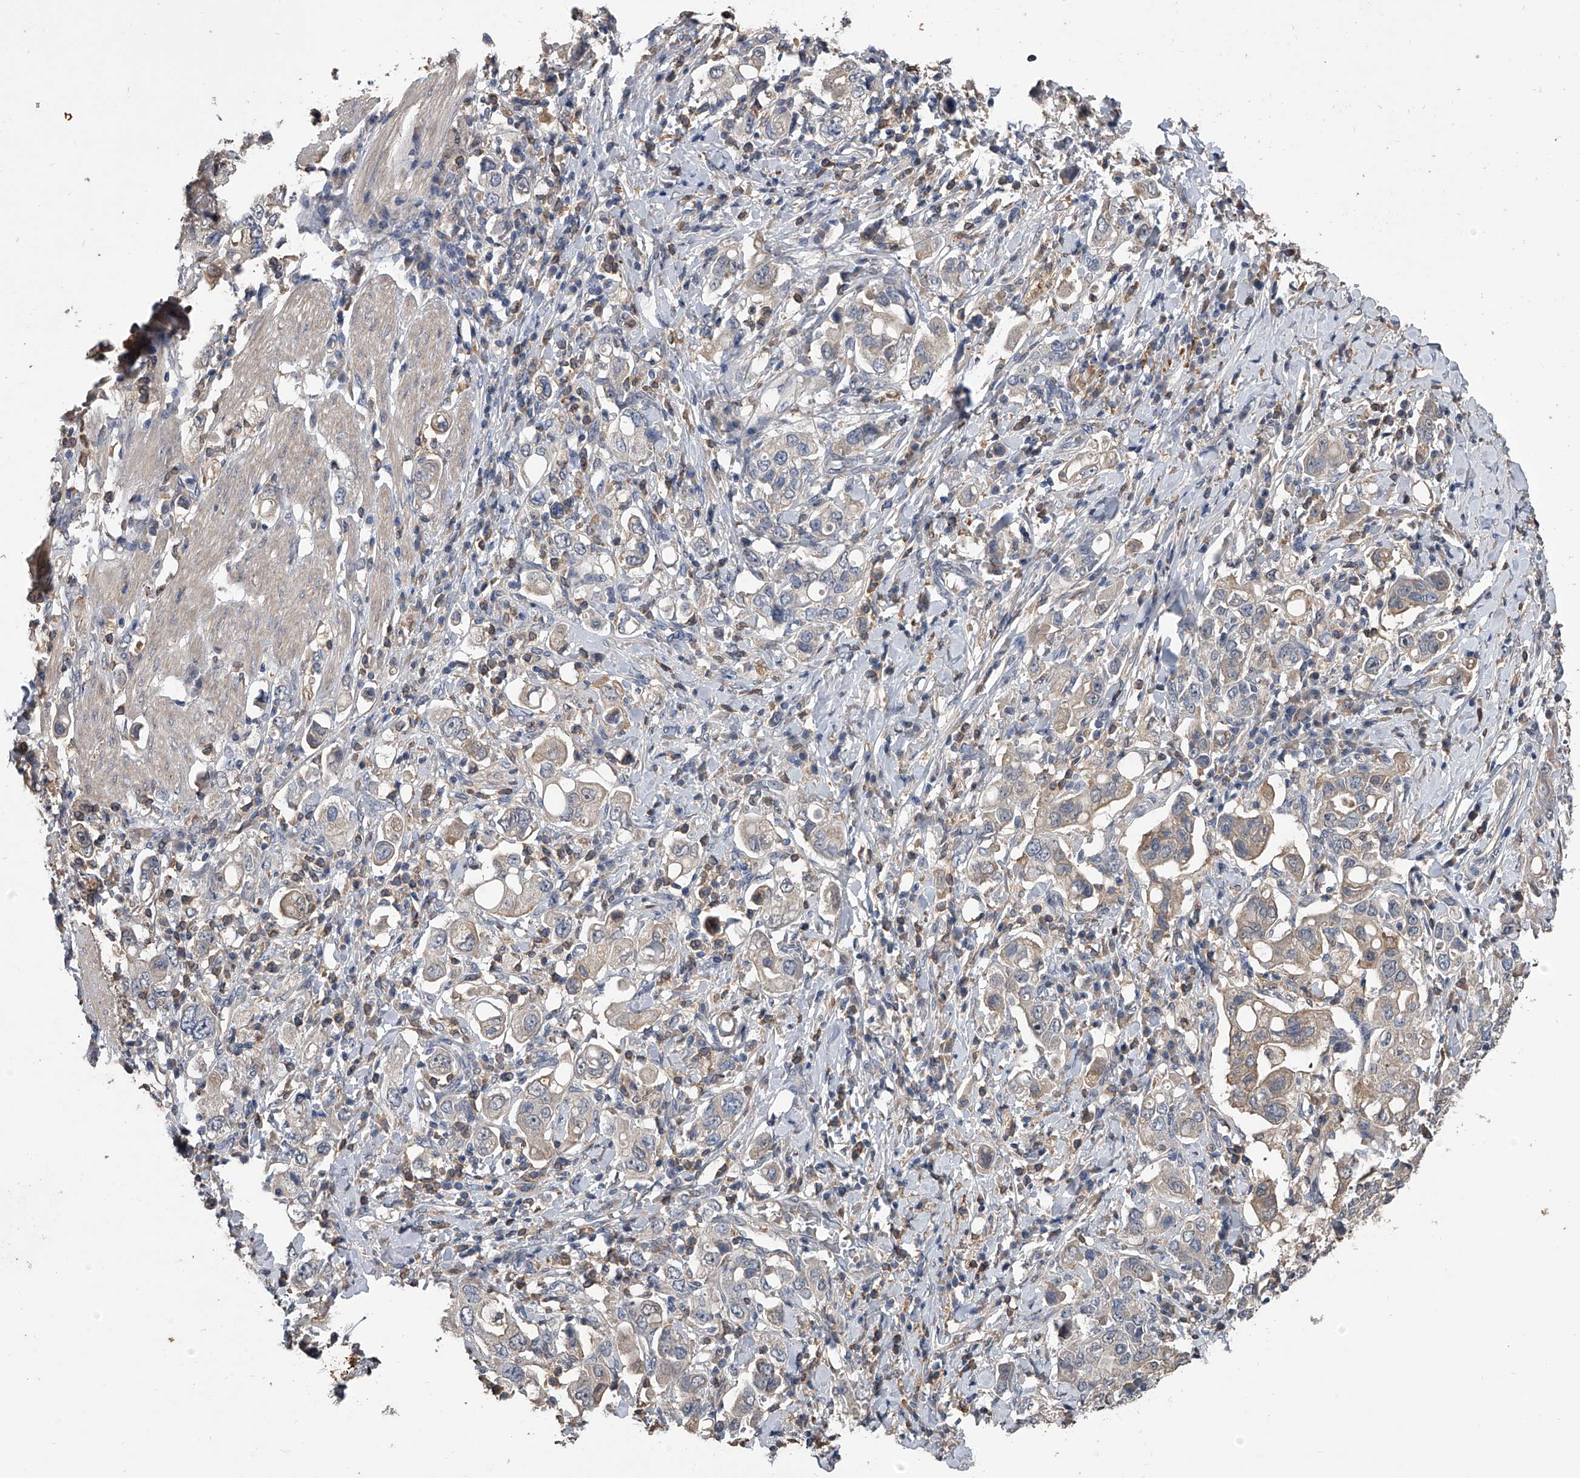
{"staining": {"intensity": "weak", "quantity": "25%-75%", "location": "cytoplasmic/membranous"}, "tissue": "stomach cancer", "cell_type": "Tumor cells", "image_type": "cancer", "snomed": [{"axis": "morphology", "description": "Adenocarcinoma, NOS"}, {"axis": "topography", "description": "Stomach, upper"}], "caption": "Protein staining of stomach adenocarcinoma tissue exhibits weak cytoplasmic/membranous expression in approximately 25%-75% of tumor cells. The staining was performed using DAB, with brown indicating positive protein expression. Nuclei are stained blue with hematoxylin.", "gene": "DOCK9", "patient": {"sex": "male", "age": 62}}